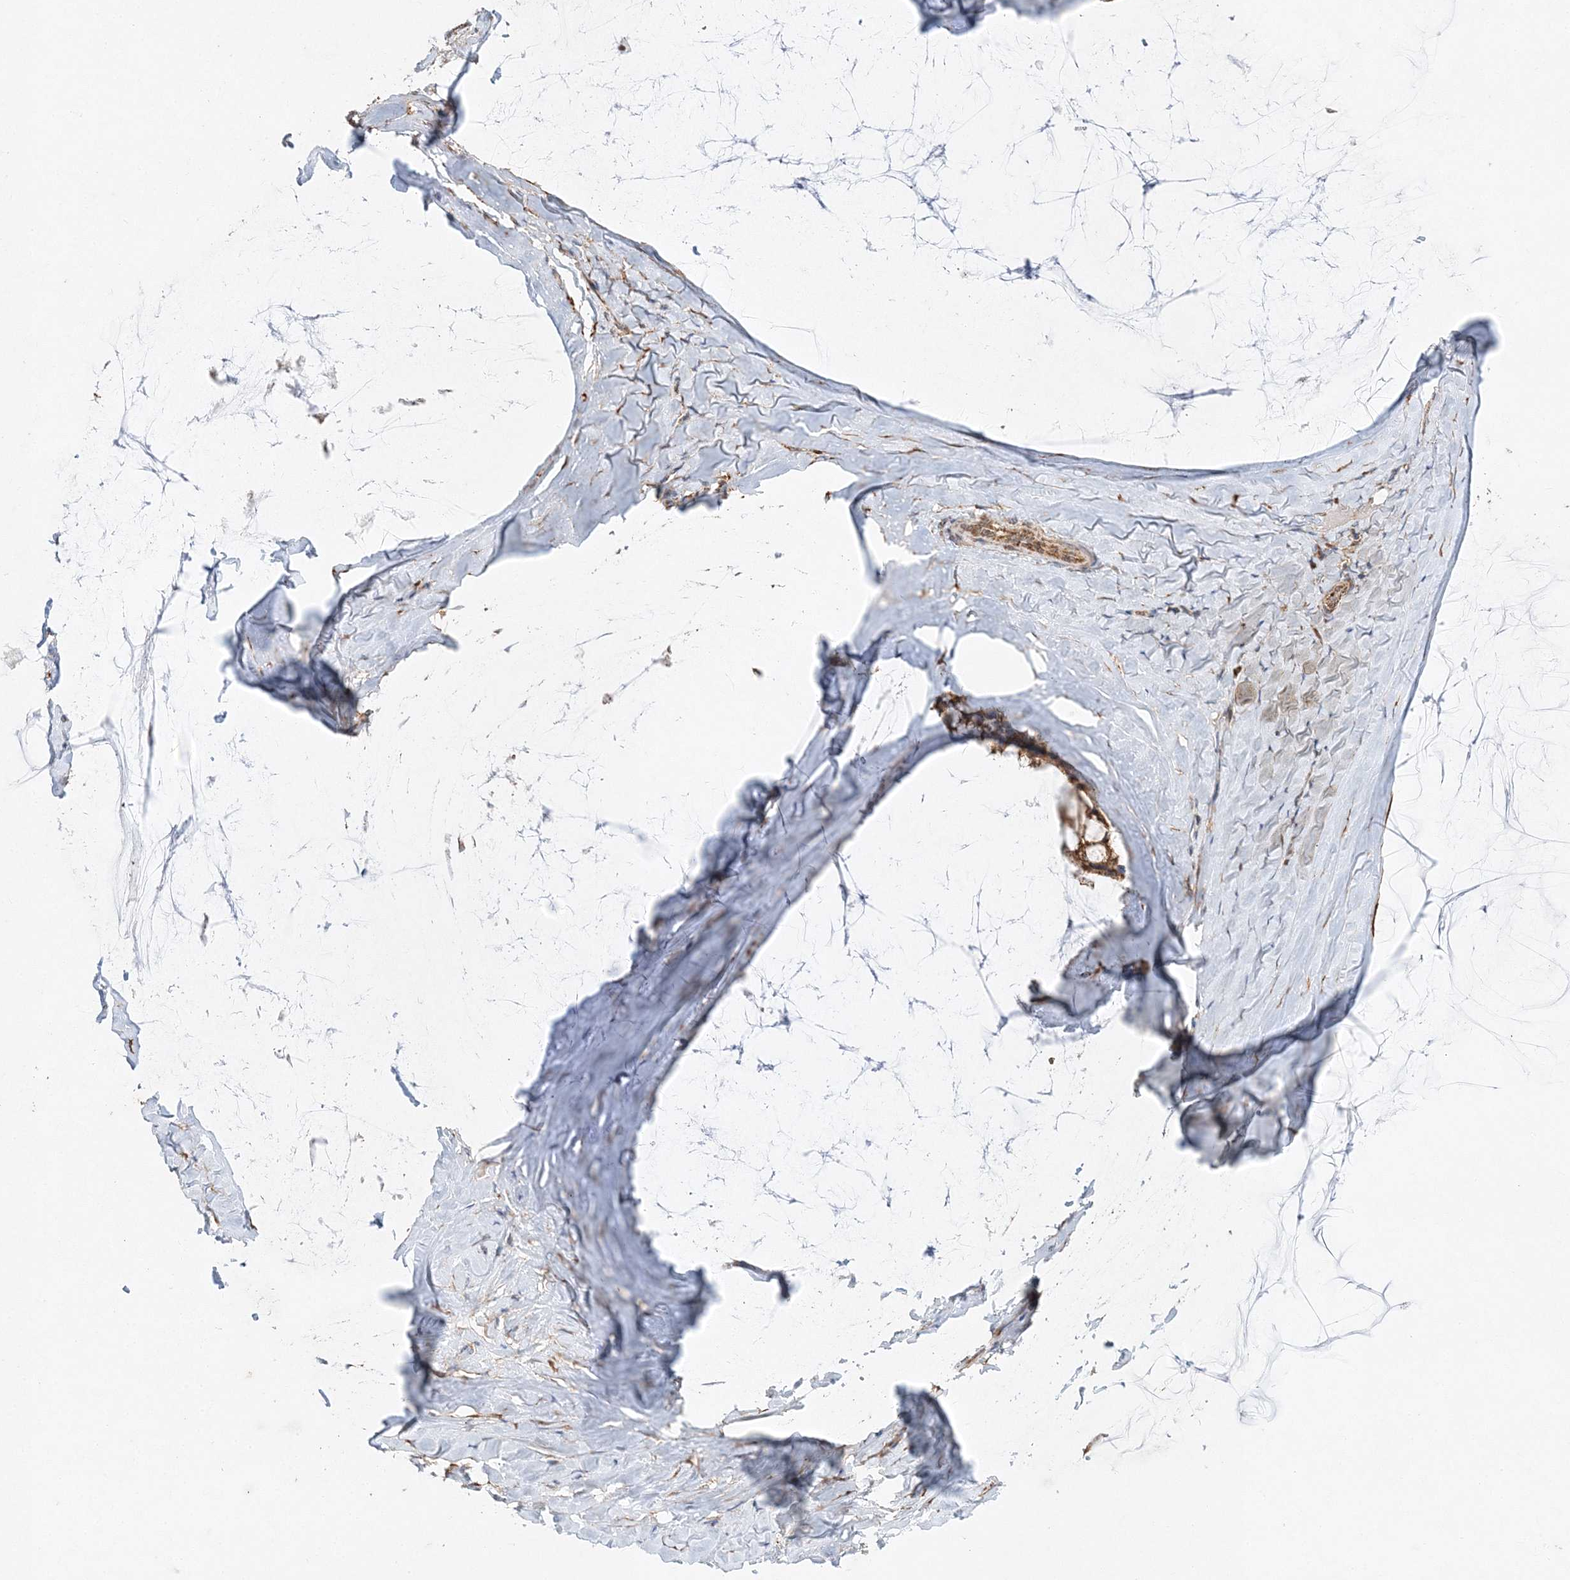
{"staining": {"intensity": "weak", "quantity": ">75%", "location": "cytoplasmic/membranous"}, "tissue": "ovarian cancer", "cell_type": "Tumor cells", "image_type": "cancer", "snomed": [{"axis": "morphology", "description": "Cystadenocarcinoma, mucinous, NOS"}, {"axis": "topography", "description": "Ovary"}], "caption": "This image shows immunohistochemistry staining of human ovarian cancer, with low weak cytoplasmic/membranous expression in approximately >75% of tumor cells.", "gene": "ZFYVE16", "patient": {"sex": "female", "age": 39}}